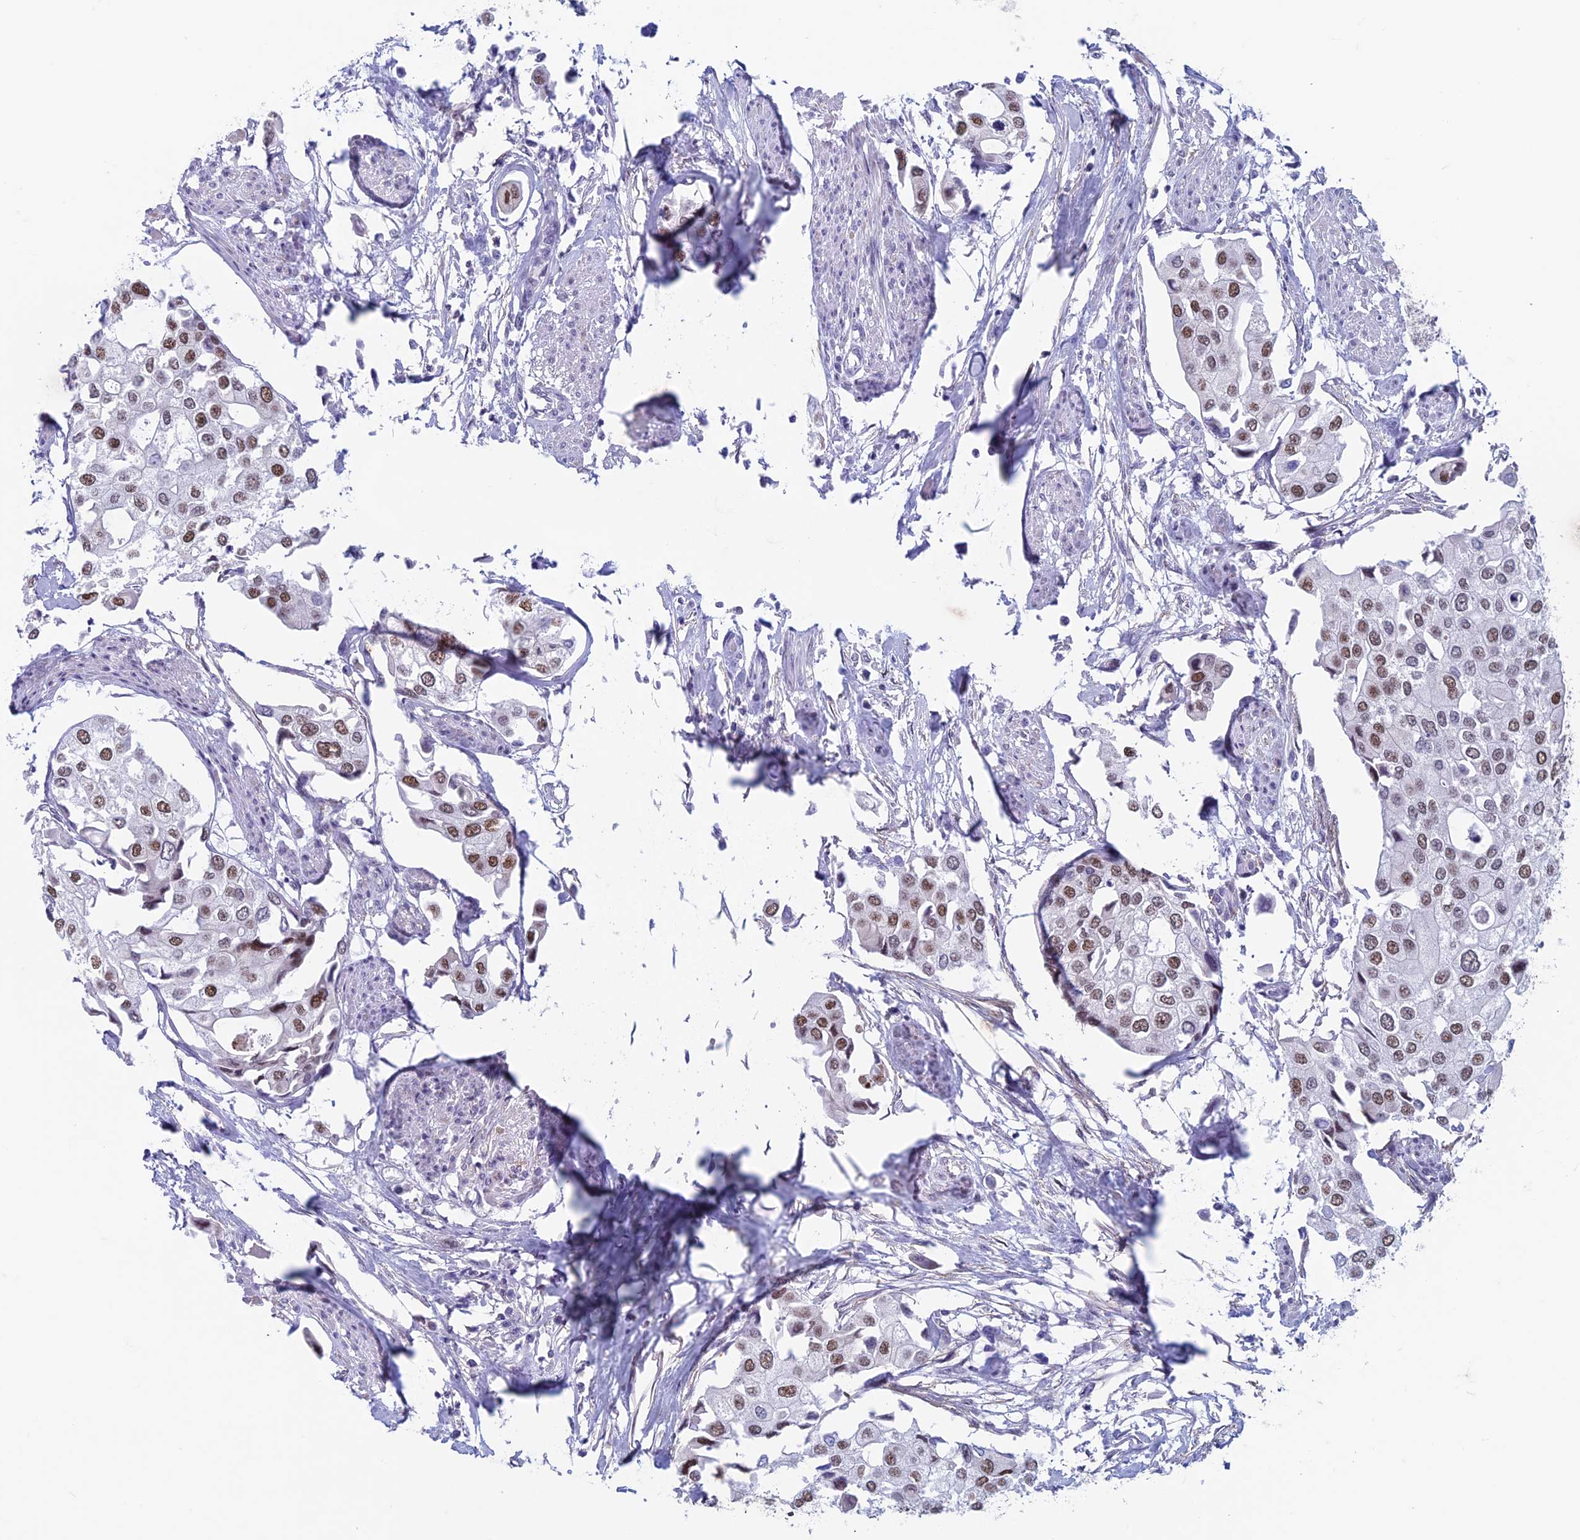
{"staining": {"intensity": "moderate", "quantity": ">75%", "location": "nuclear"}, "tissue": "urothelial cancer", "cell_type": "Tumor cells", "image_type": "cancer", "snomed": [{"axis": "morphology", "description": "Urothelial carcinoma, High grade"}, {"axis": "topography", "description": "Urinary bladder"}], "caption": "DAB immunohistochemical staining of human urothelial cancer shows moderate nuclear protein expression in approximately >75% of tumor cells.", "gene": "ASH2L", "patient": {"sex": "male", "age": 64}}